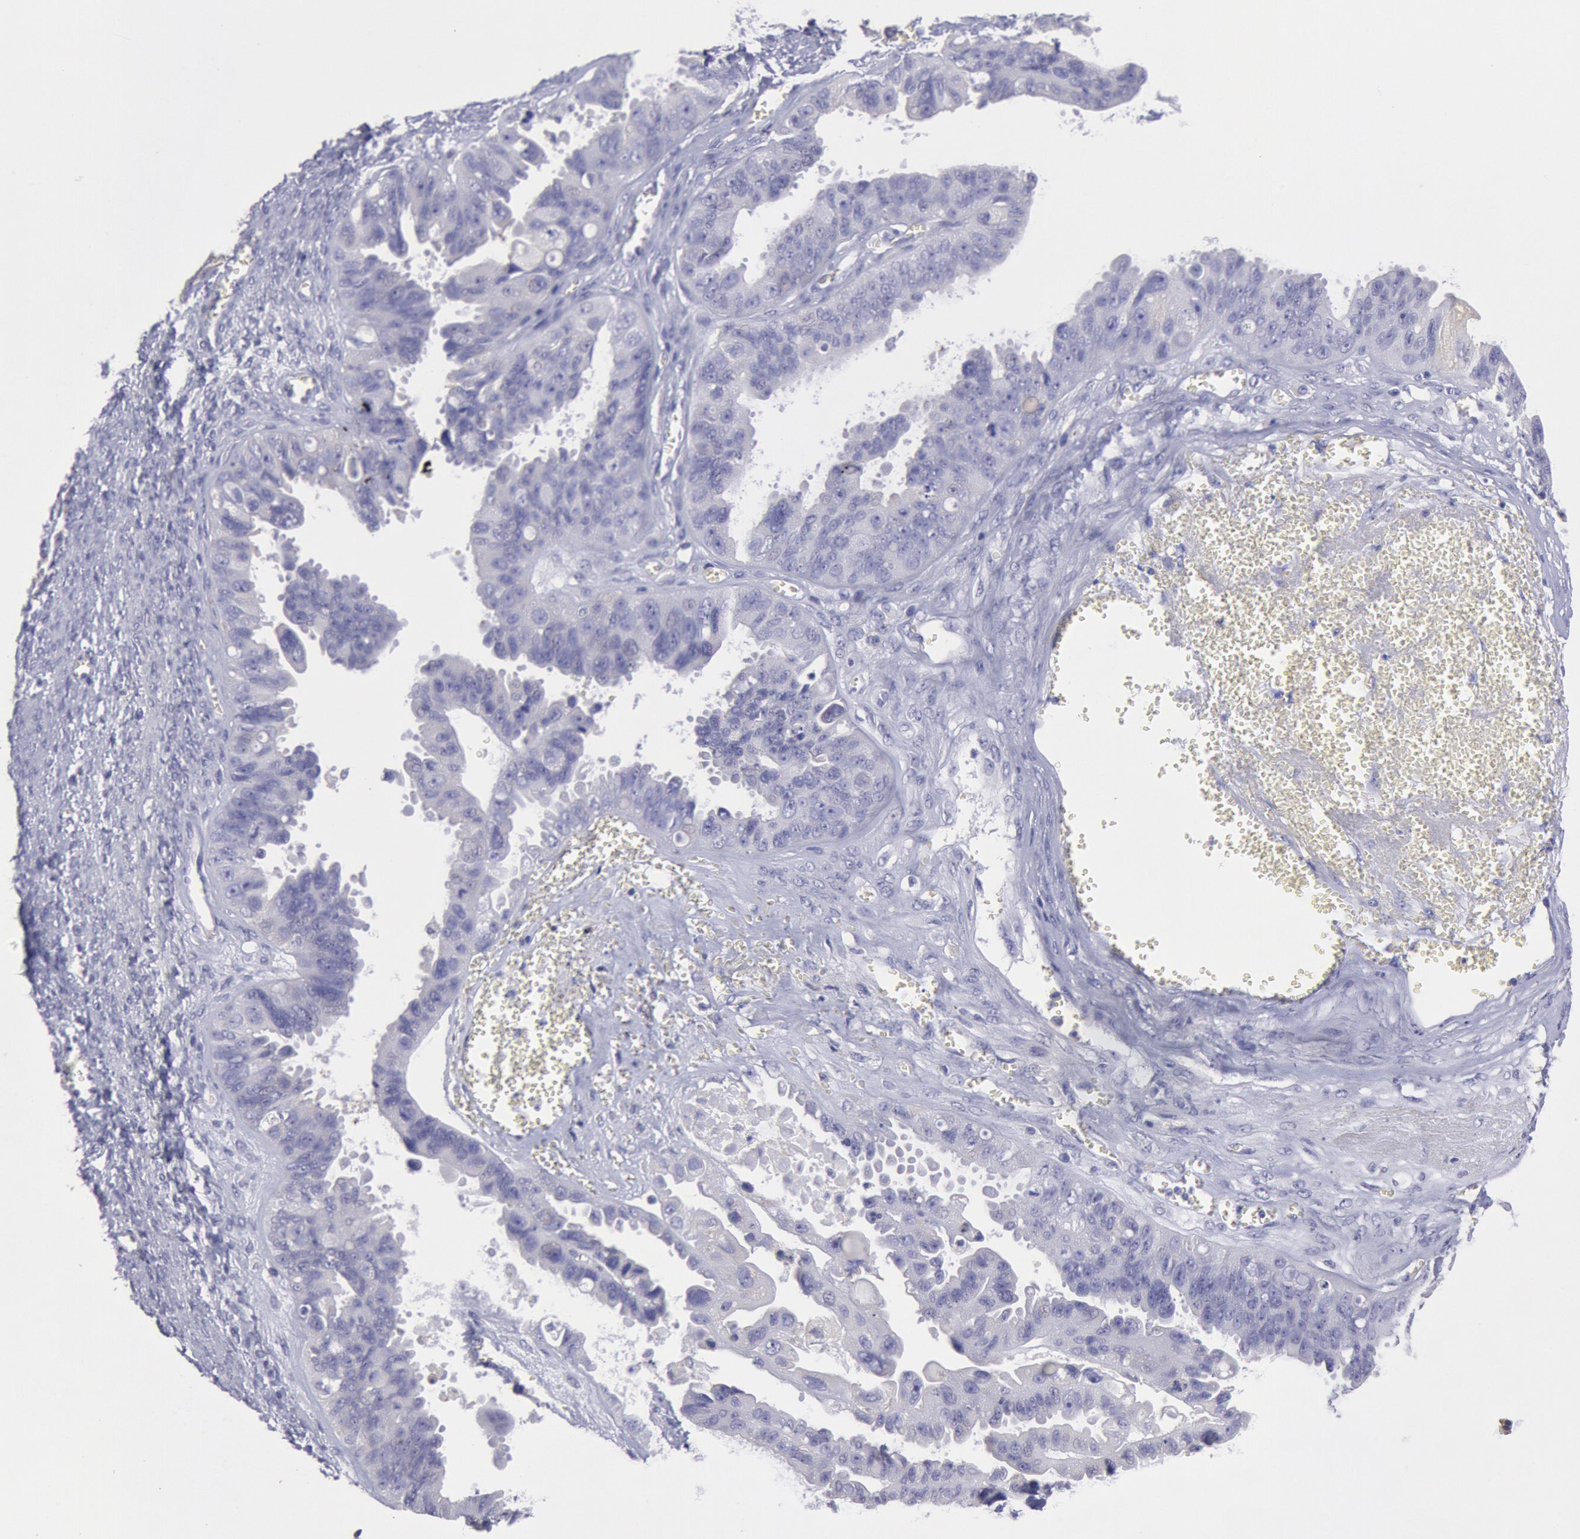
{"staining": {"intensity": "negative", "quantity": "none", "location": "none"}, "tissue": "ovarian cancer", "cell_type": "Tumor cells", "image_type": "cancer", "snomed": [{"axis": "morphology", "description": "Carcinoma, endometroid"}, {"axis": "topography", "description": "Ovary"}], "caption": "Ovarian cancer was stained to show a protein in brown. There is no significant positivity in tumor cells.", "gene": "MYH7", "patient": {"sex": "female", "age": 85}}